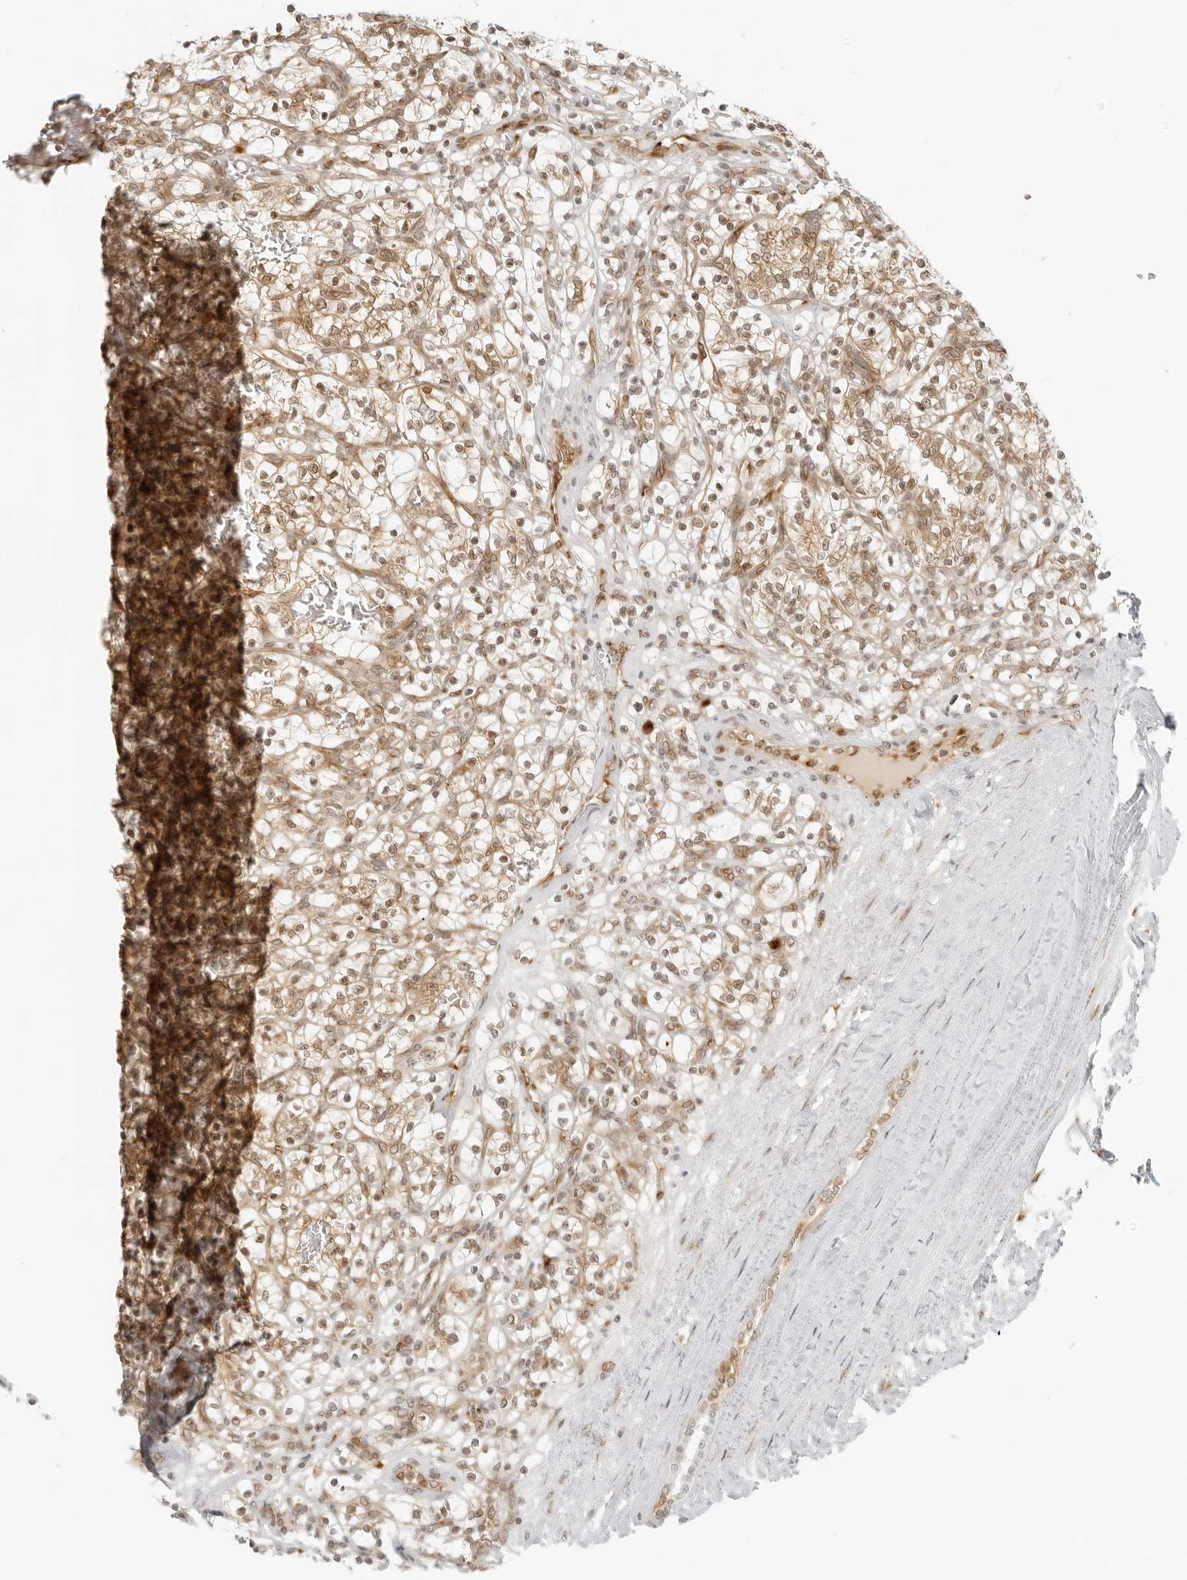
{"staining": {"intensity": "moderate", "quantity": ">75%", "location": "cytoplasmic/membranous,nuclear"}, "tissue": "renal cancer", "cell_type": "Tumor cells", "image_type": "cancer", "snomed": [{"axis": "morphology", "description": "Adenocarcinoma, NOS"}, {"axis": "topography", "description": "Kidney"}], "caption": "Moderate cytoplasmic/membranous and nuclear expression is appreciated in about >75% of tumor cells in renal cancer. Nuclei are stained in blue.", "gene": "EIF4G1", "patient": {"sex": "female", "age": 57}}